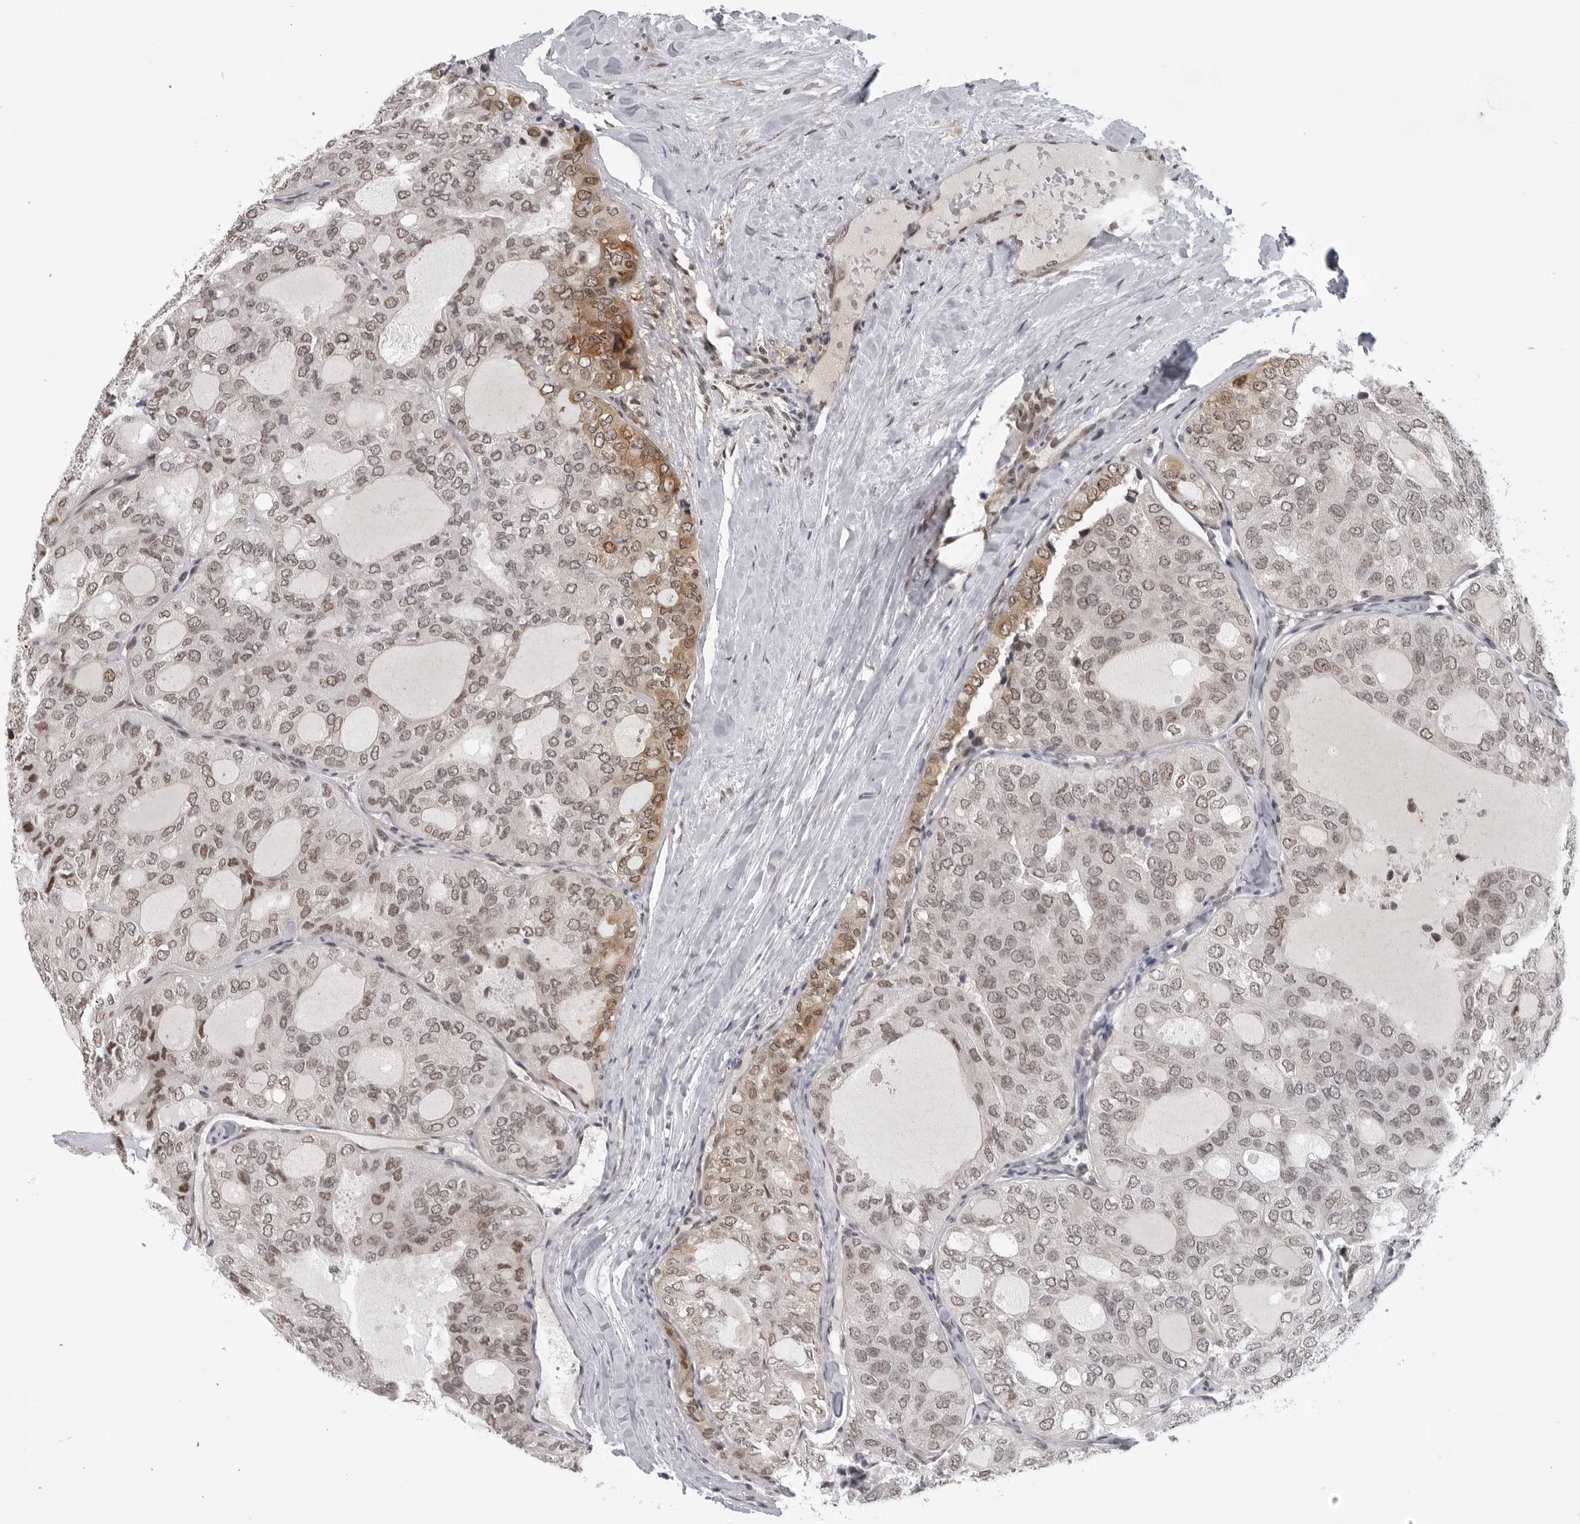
{"staining": {"intensity": "weak", "quantity": ">75%", "location": "nuclear"}, "tissue": "thyroid cancer", "cell_type": "Tumor cells", "image_type": "cancer", "snomed": [{"axis": "morphology", "description": "Follicular adenoma carcinoma, NOS"}, {"axis": "topography", "description": "Thyroid gland"}], "caption": "An immunohistochemistry photomicrograph of tumor tissue is shown. Protein staining in brown highlights weak nuclear positivity in thyroid follicular adenoma carcinoma within tumor cells.", "gene": "MAF", "patient": {"sex": "male", "age": 75}}